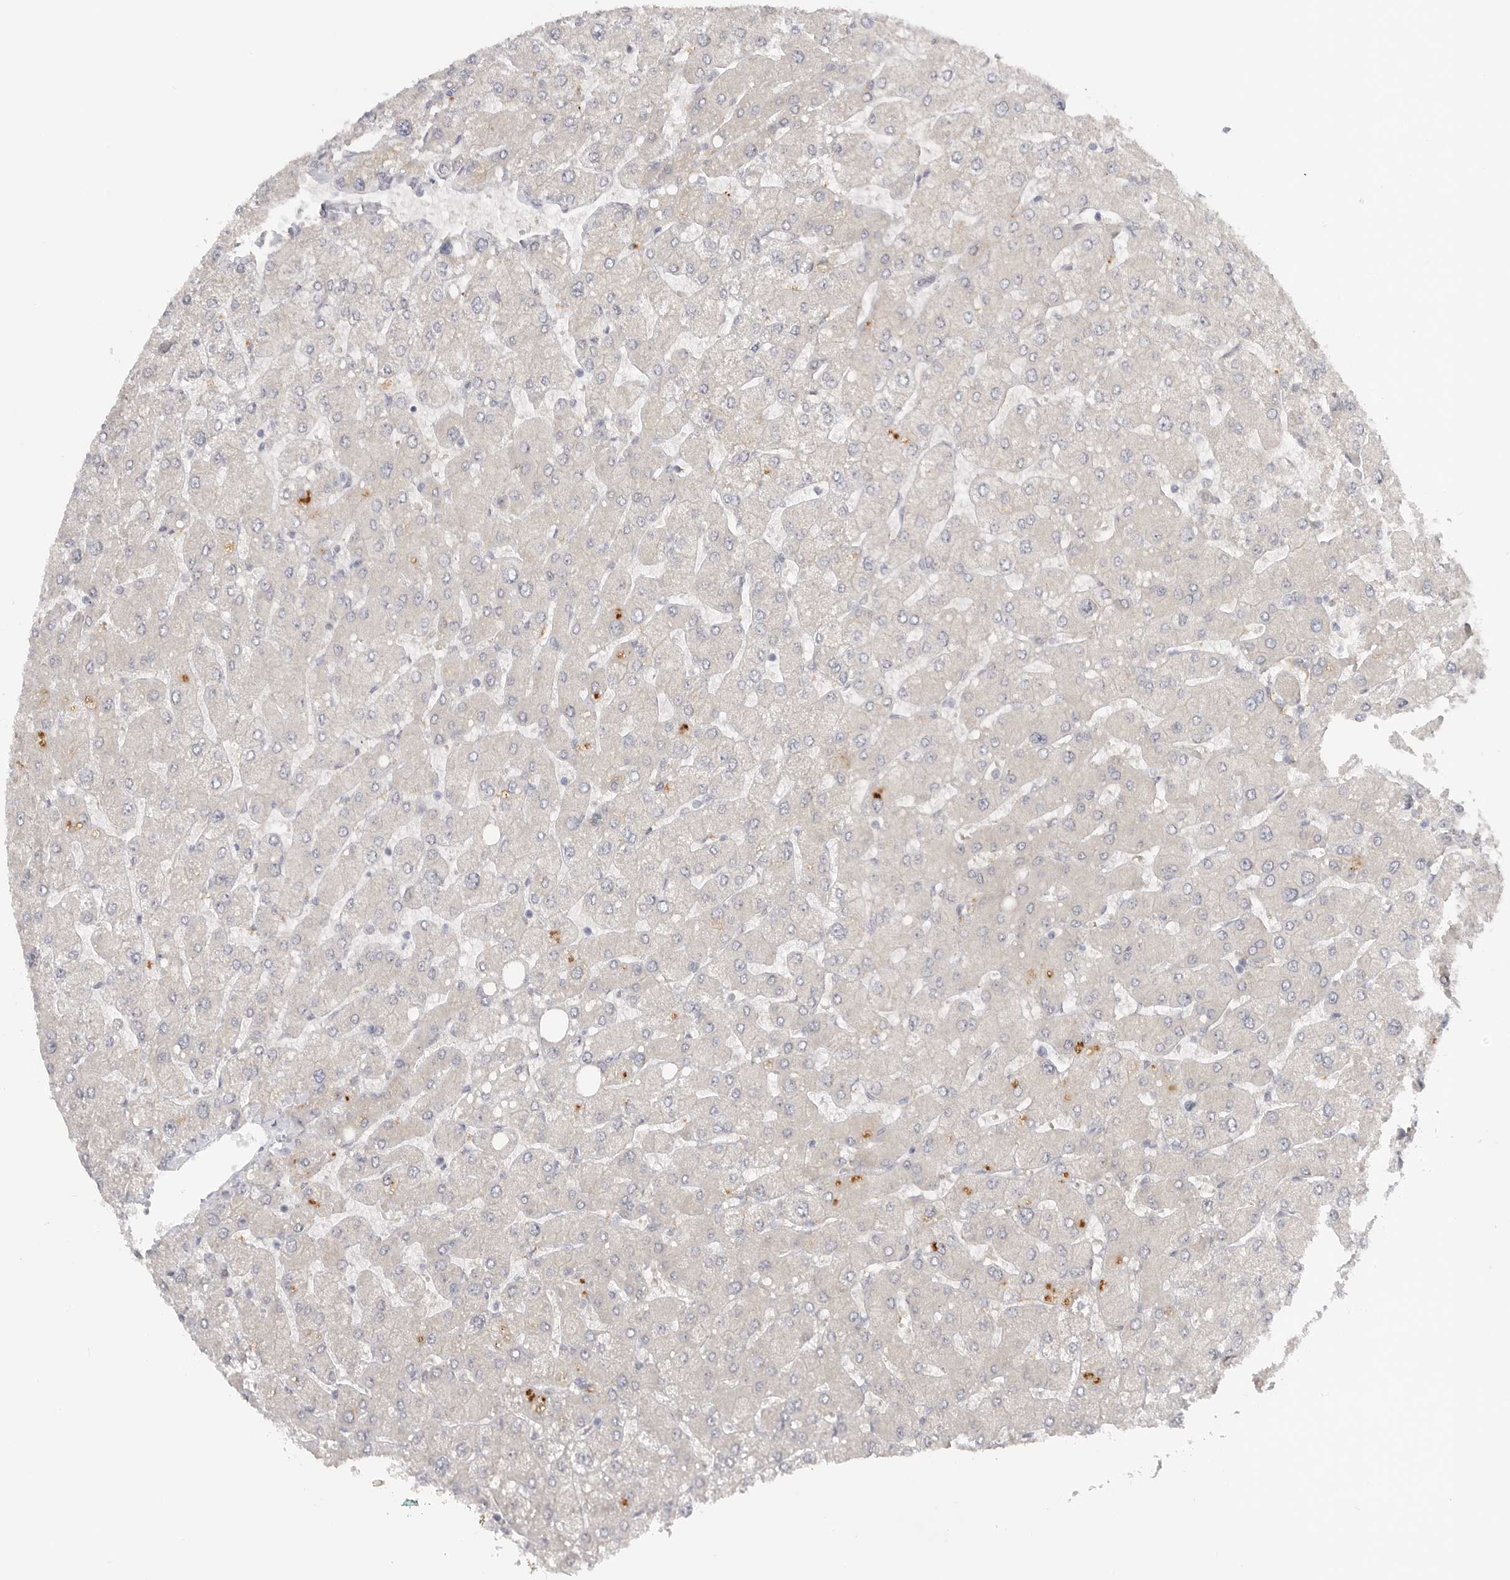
{"staining": {"intensity": "negative", "quantity": "none", "location": "none"}, "tissue": "liver", "cell_type": "Cholangiocytes", "image_type": "normal", "snomed": [{"axis": "morphology", "description": "Normal tissue, NOS"}, {"axis": "topography", "description": "Liver"}], "caption": "DAB immunohistochemical staining of normal human liver demonstrates no significant expression in cholangiocytes. (Brightfield microscopy of DAB (3,3'-diaminobenzidine) immunohistochemistry at high magnification).", "gene": "GGT6", "patient": {"sex": "male", "age": 55}}